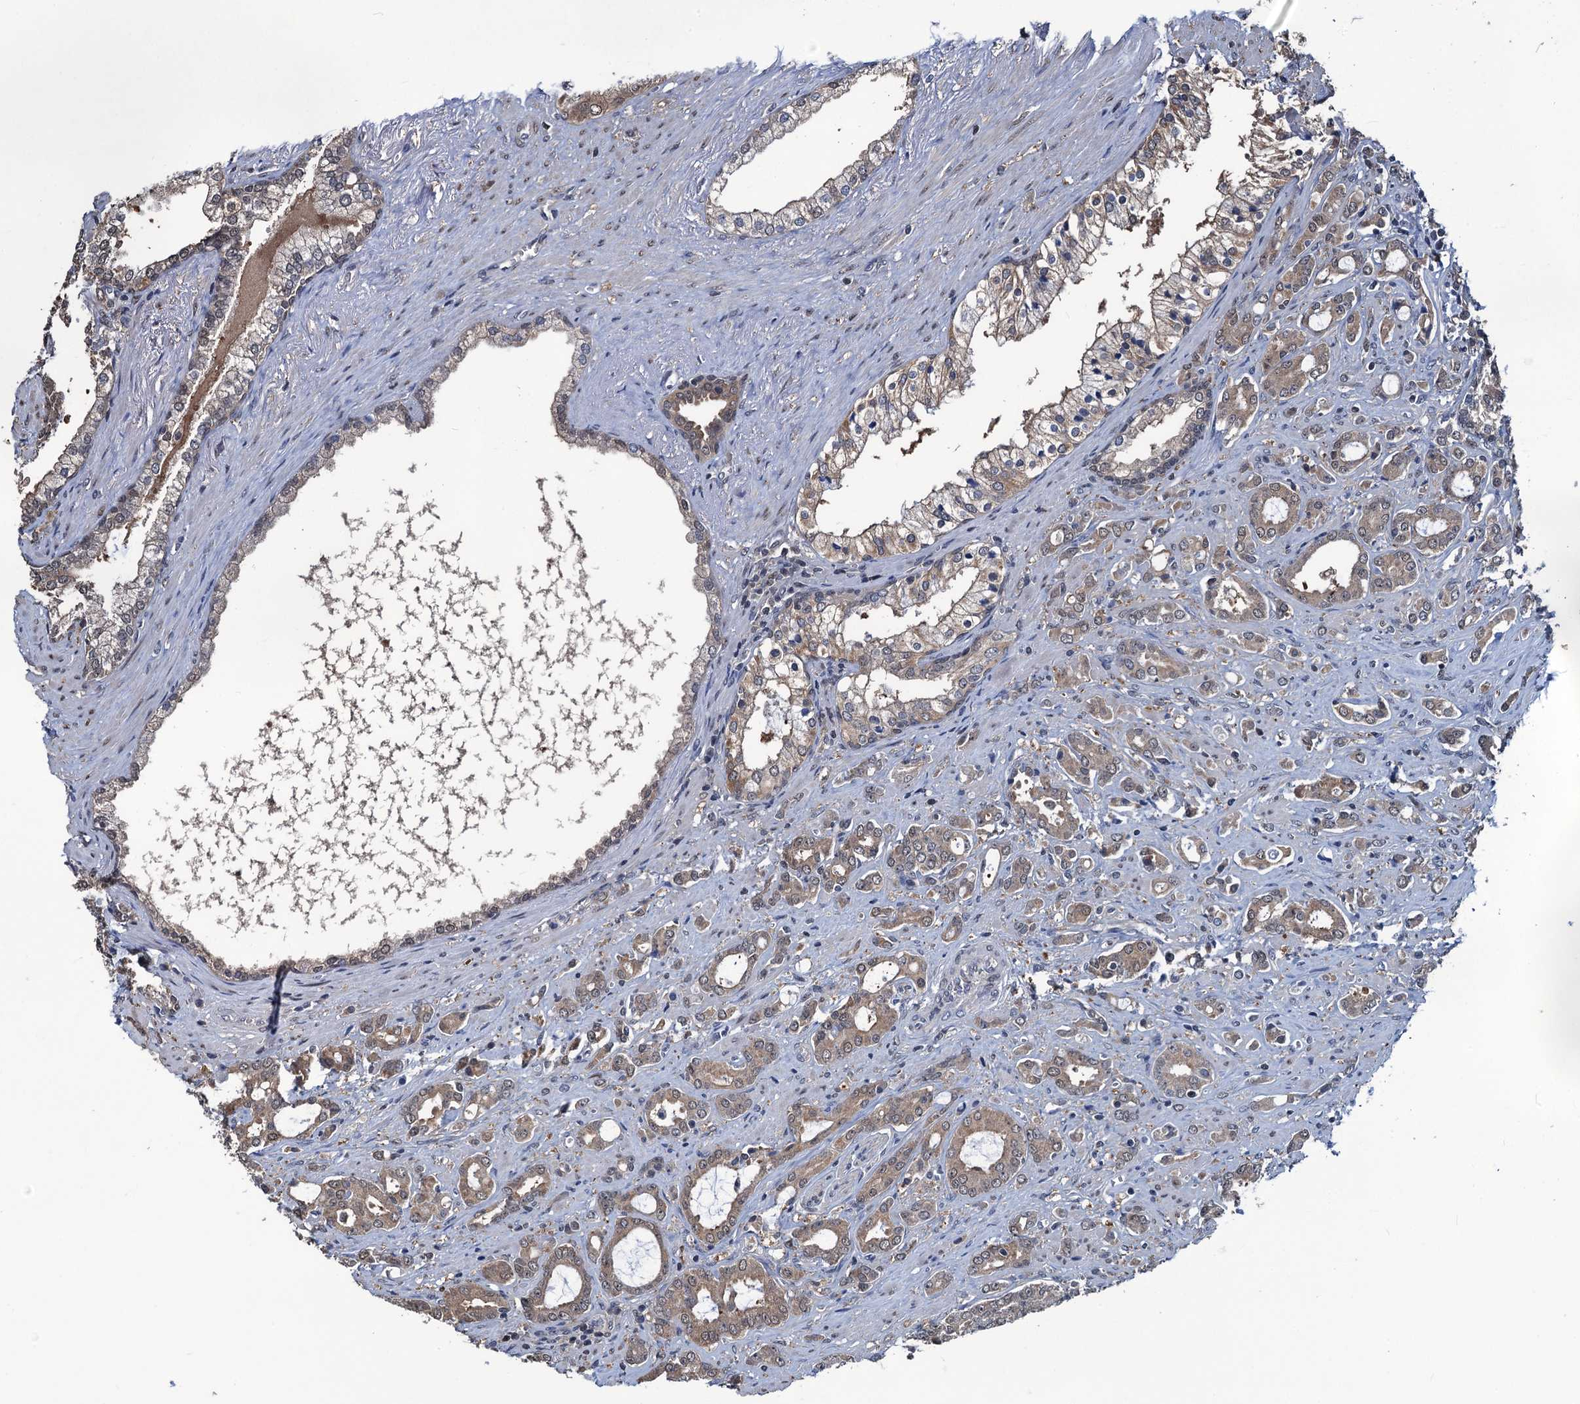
{"staining": {"intensity": "moderate", "quantity": ">75%", "location": "cytoplasmic/membranous"}, "tissue": "prostate cancer", "cell_type": "Tumor cells", "image_type": "cancer", "snomed": [{"axis": "morphology", "description": "Adenocarcinoma, High grade"}, {"axis": "topography", "description": "Prostate"}], "caption": "Immunohistochemical staining of human prostate cancer (adenocarcinoma (high-grade)) exhibits moderate cytoplasmic/membranous protein positivity in about >75% of tumor cells. (DAB (3,3'-diaminobenzidine) = brown stain, brightfield microscopy at high magnification).", "gene": "RTKN2", "patient": {"sex": "male", "age": 72}}